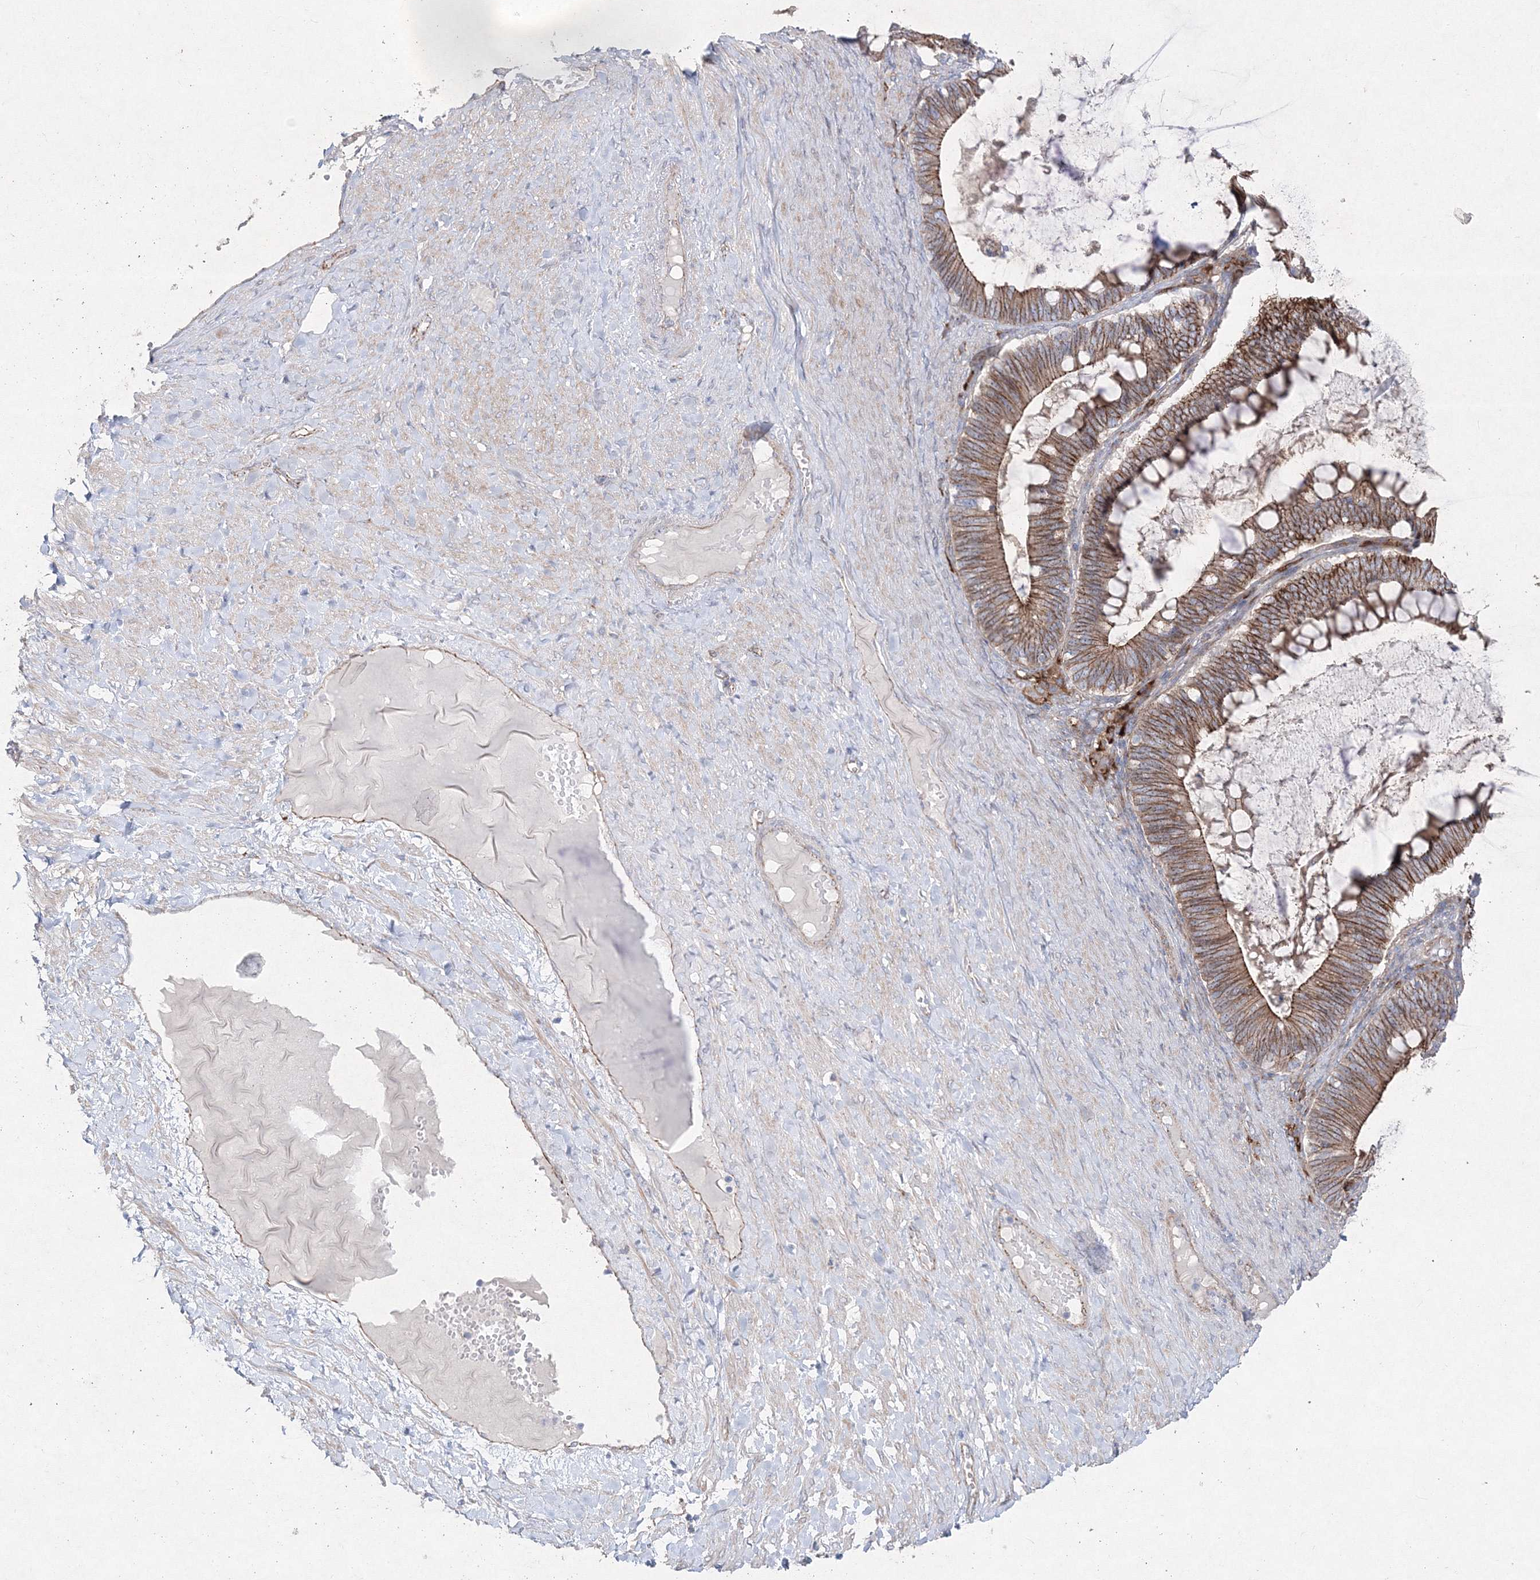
{"staining": {"intensity": "moderate", "quantity": ">75%", "location": "cytoplasmic/membranous"}, "tissue": "ovarian cancer", "cell_type": "Tumor cells", "image_type": "cancer", "snomed": [{"axis": "morphology", "description": "Cystadenocarcinoma, mucinous, NOS"}, {"axis": "topography", "description": "Ovary"}], "caption": "Ovarian cancer (mucinous cystadenocarcinoma) was stained to show a protein in brown. There is medium levels of moderate cytoplasmic/membranous expression in approximately >75% of tumor cells. Nuclei are stained in blue.", "gene": "NAA40", "patient": {"sex": "female", "age": 61}}